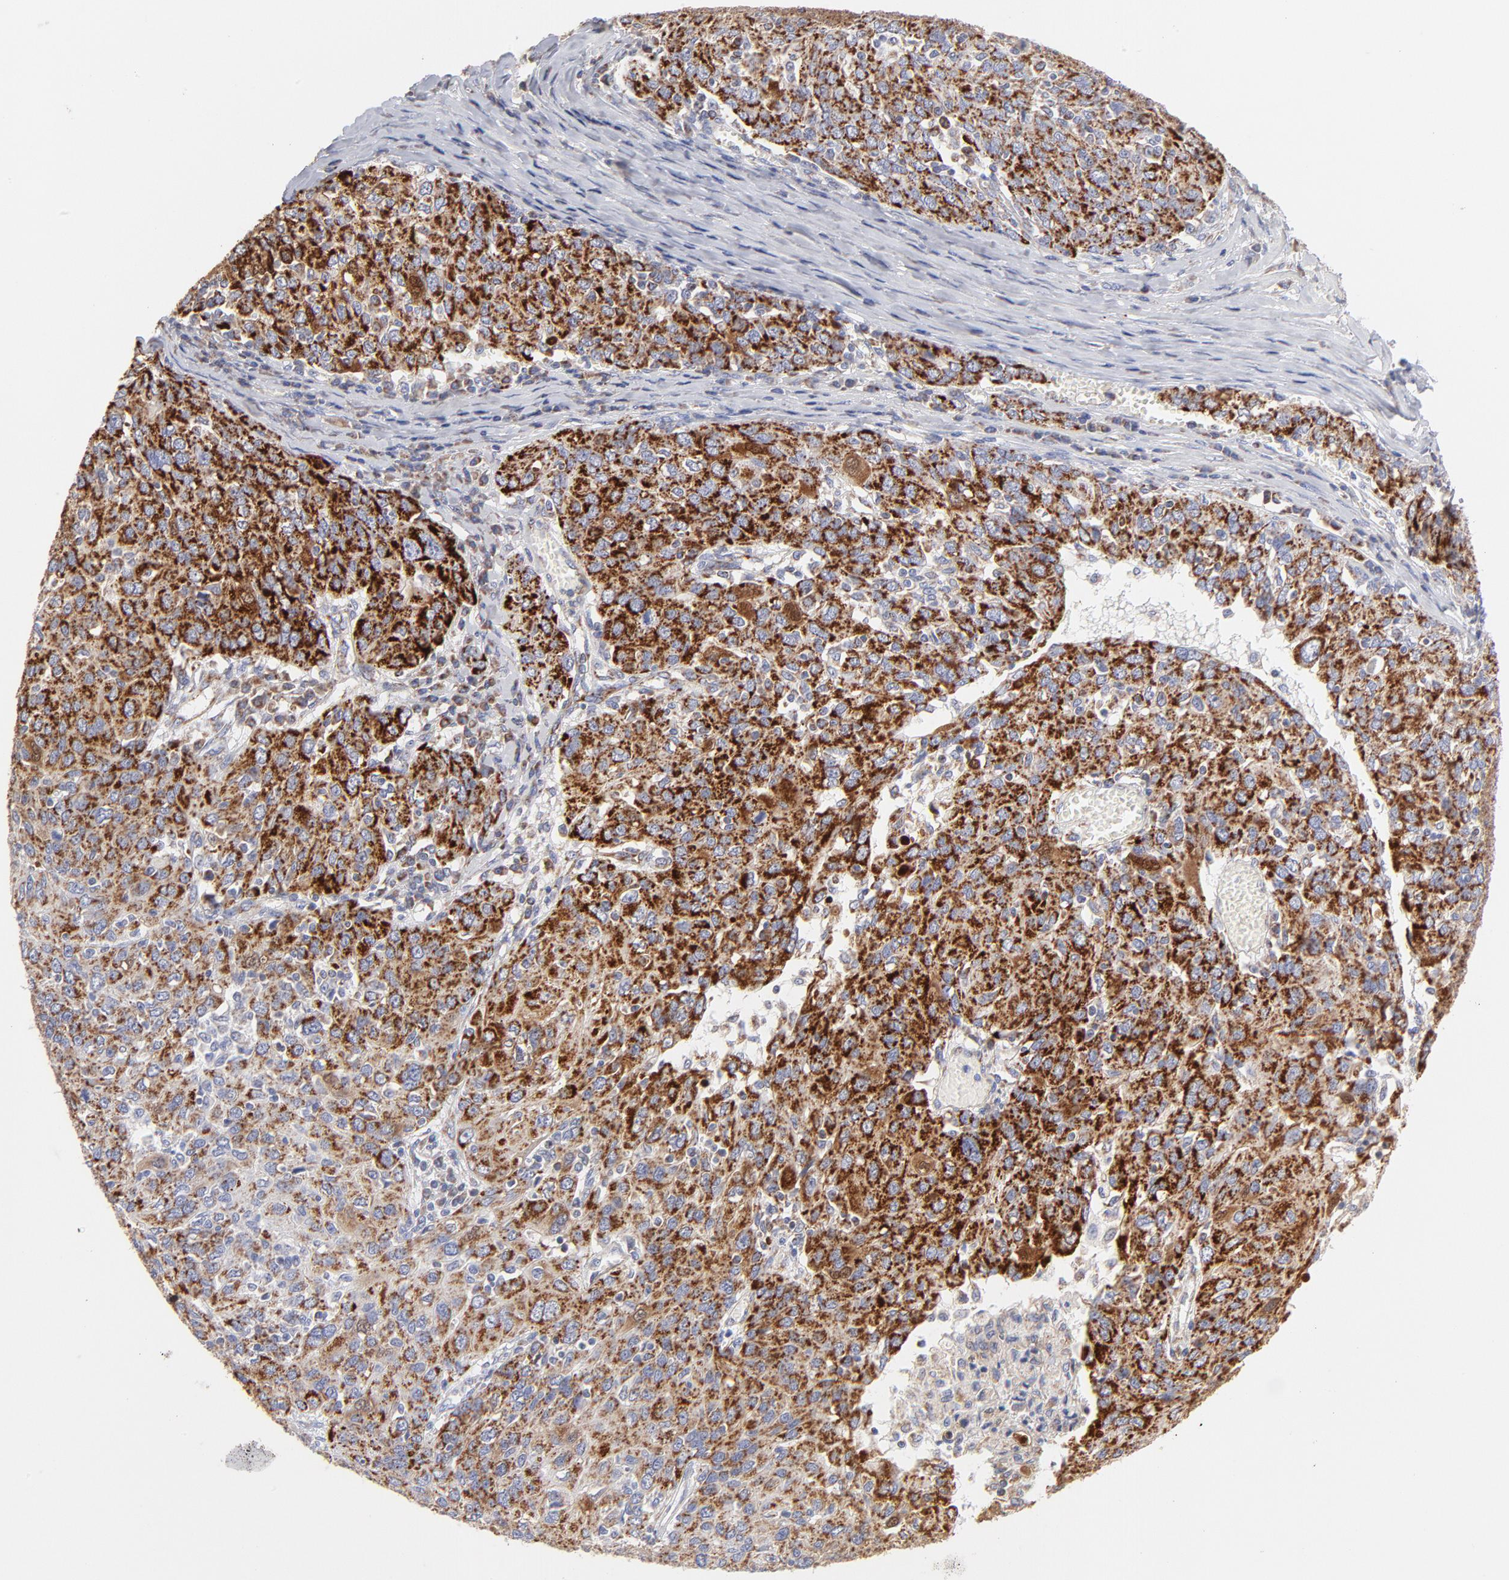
{"staining": {"intensity": "strong", "quantity": ">75%", "location": "cytoplasmic/membranous"}, "tissue": "ovarian cancer", "cell_type": "Tumor cells", "image_type": "cancer", "snomed": [{"axis": "morphology", "description": "Carcinoma, endometroid"}, {"axis": "topography", "description": "Ovary"}], "caption": "Strong cytoplasmic/membranous expression for a protein is appreciated in about >75% of tumor cells of endometroid carcinoma (ovarian) using IHC.", "gene": "TIMM8A", "patient": {"sex": "female", "age": 50}}